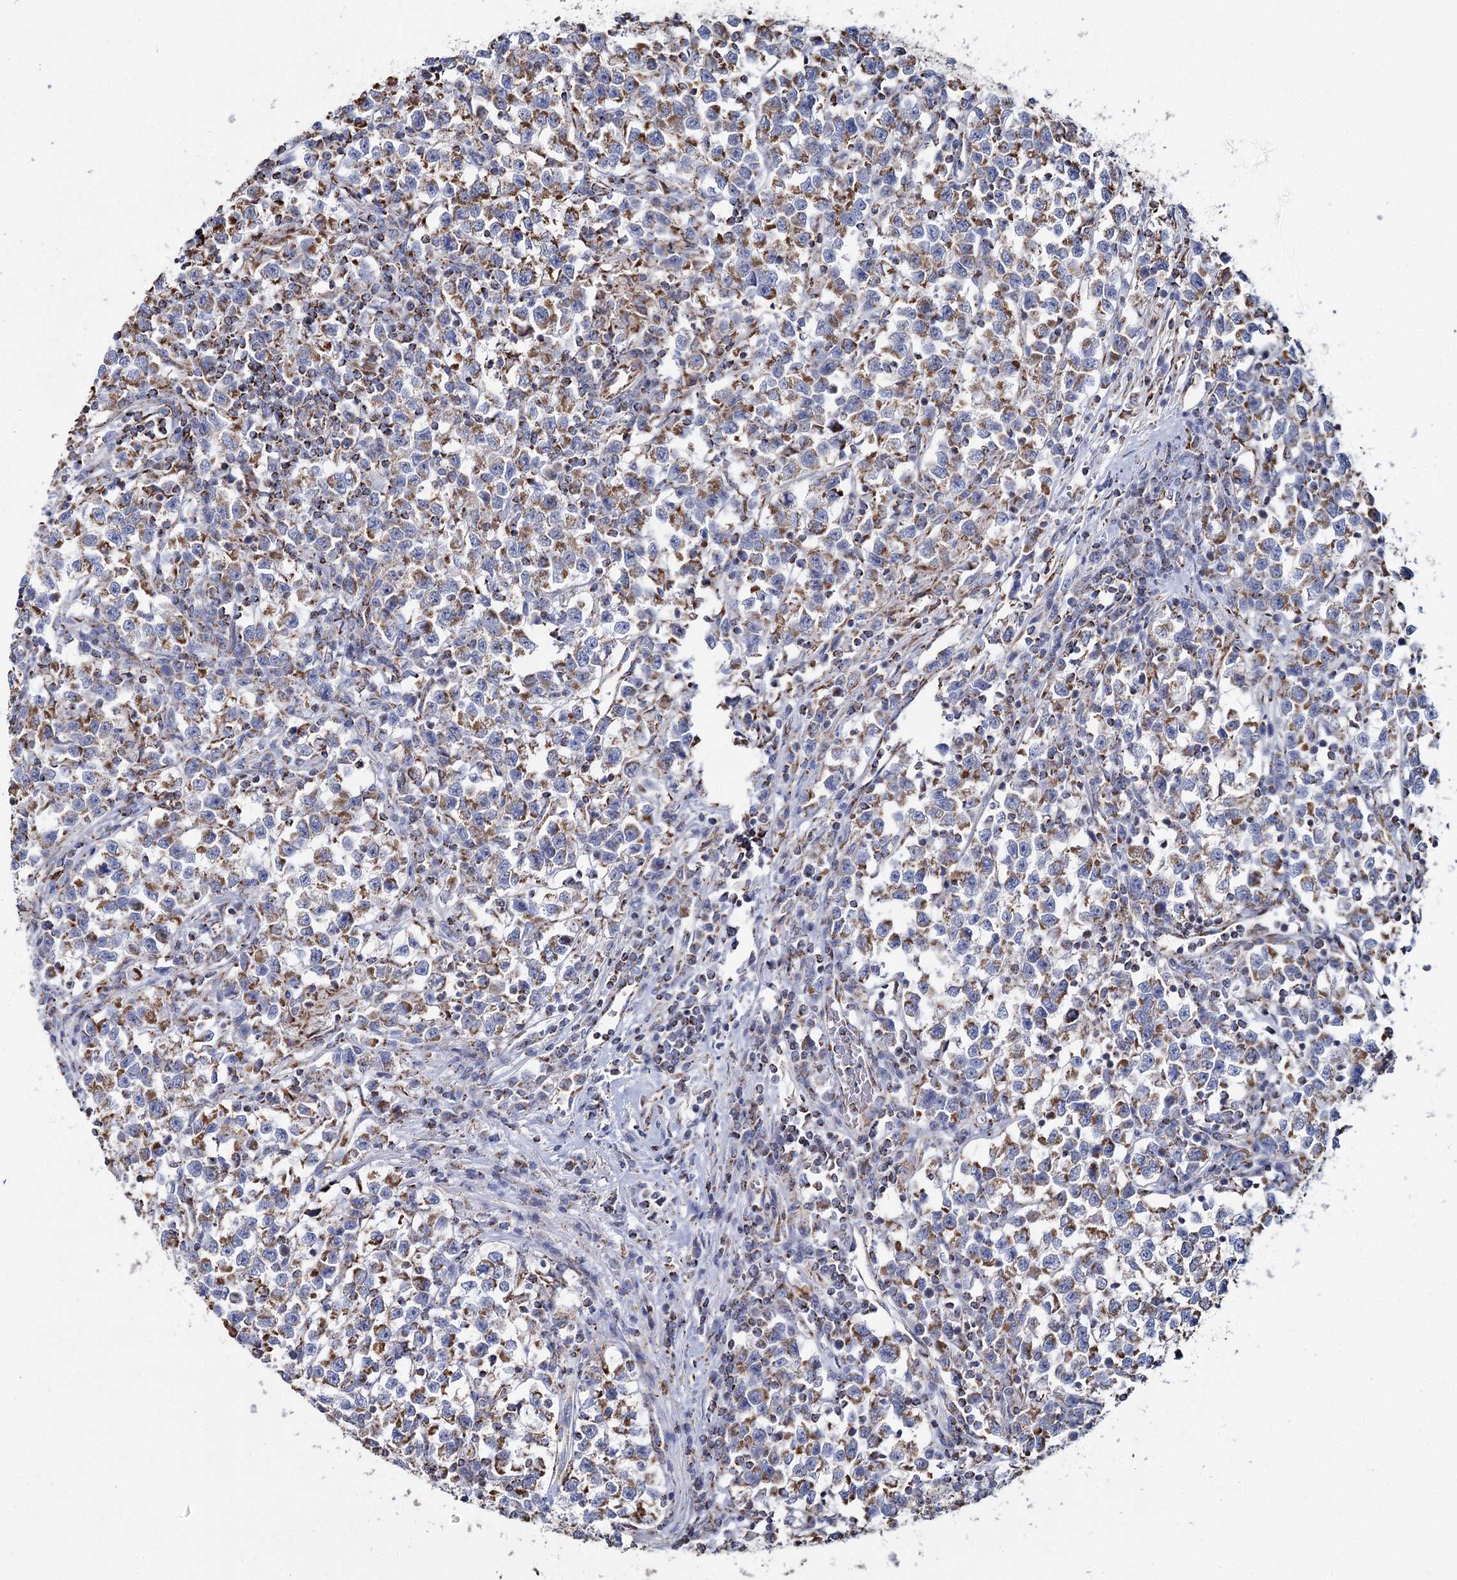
{"staining": {"intensity": "moderate", "quantity": "25%-75%", "location": "cytoplasmic/membranous"}, "tissue": "testis cancer", "cell_type": "Tumor cells", "image_type": "cancer", "snomed": [{"axis": "morphology", "description": "Normal tissue, NOS"}, {"axis": "morphology", "description": "Seminoma, NOS"}, {"axis": "topography", "description": "Testis"}], "caption": "This is a histology image of immunohistochemistry (IHC) staining of seminoma (testis), which shows moderate positivity in the cytoplasmic/membranous of tumor cells.", "gene": "MRPL44", "patient": {"sex": "male", "age": 43}}